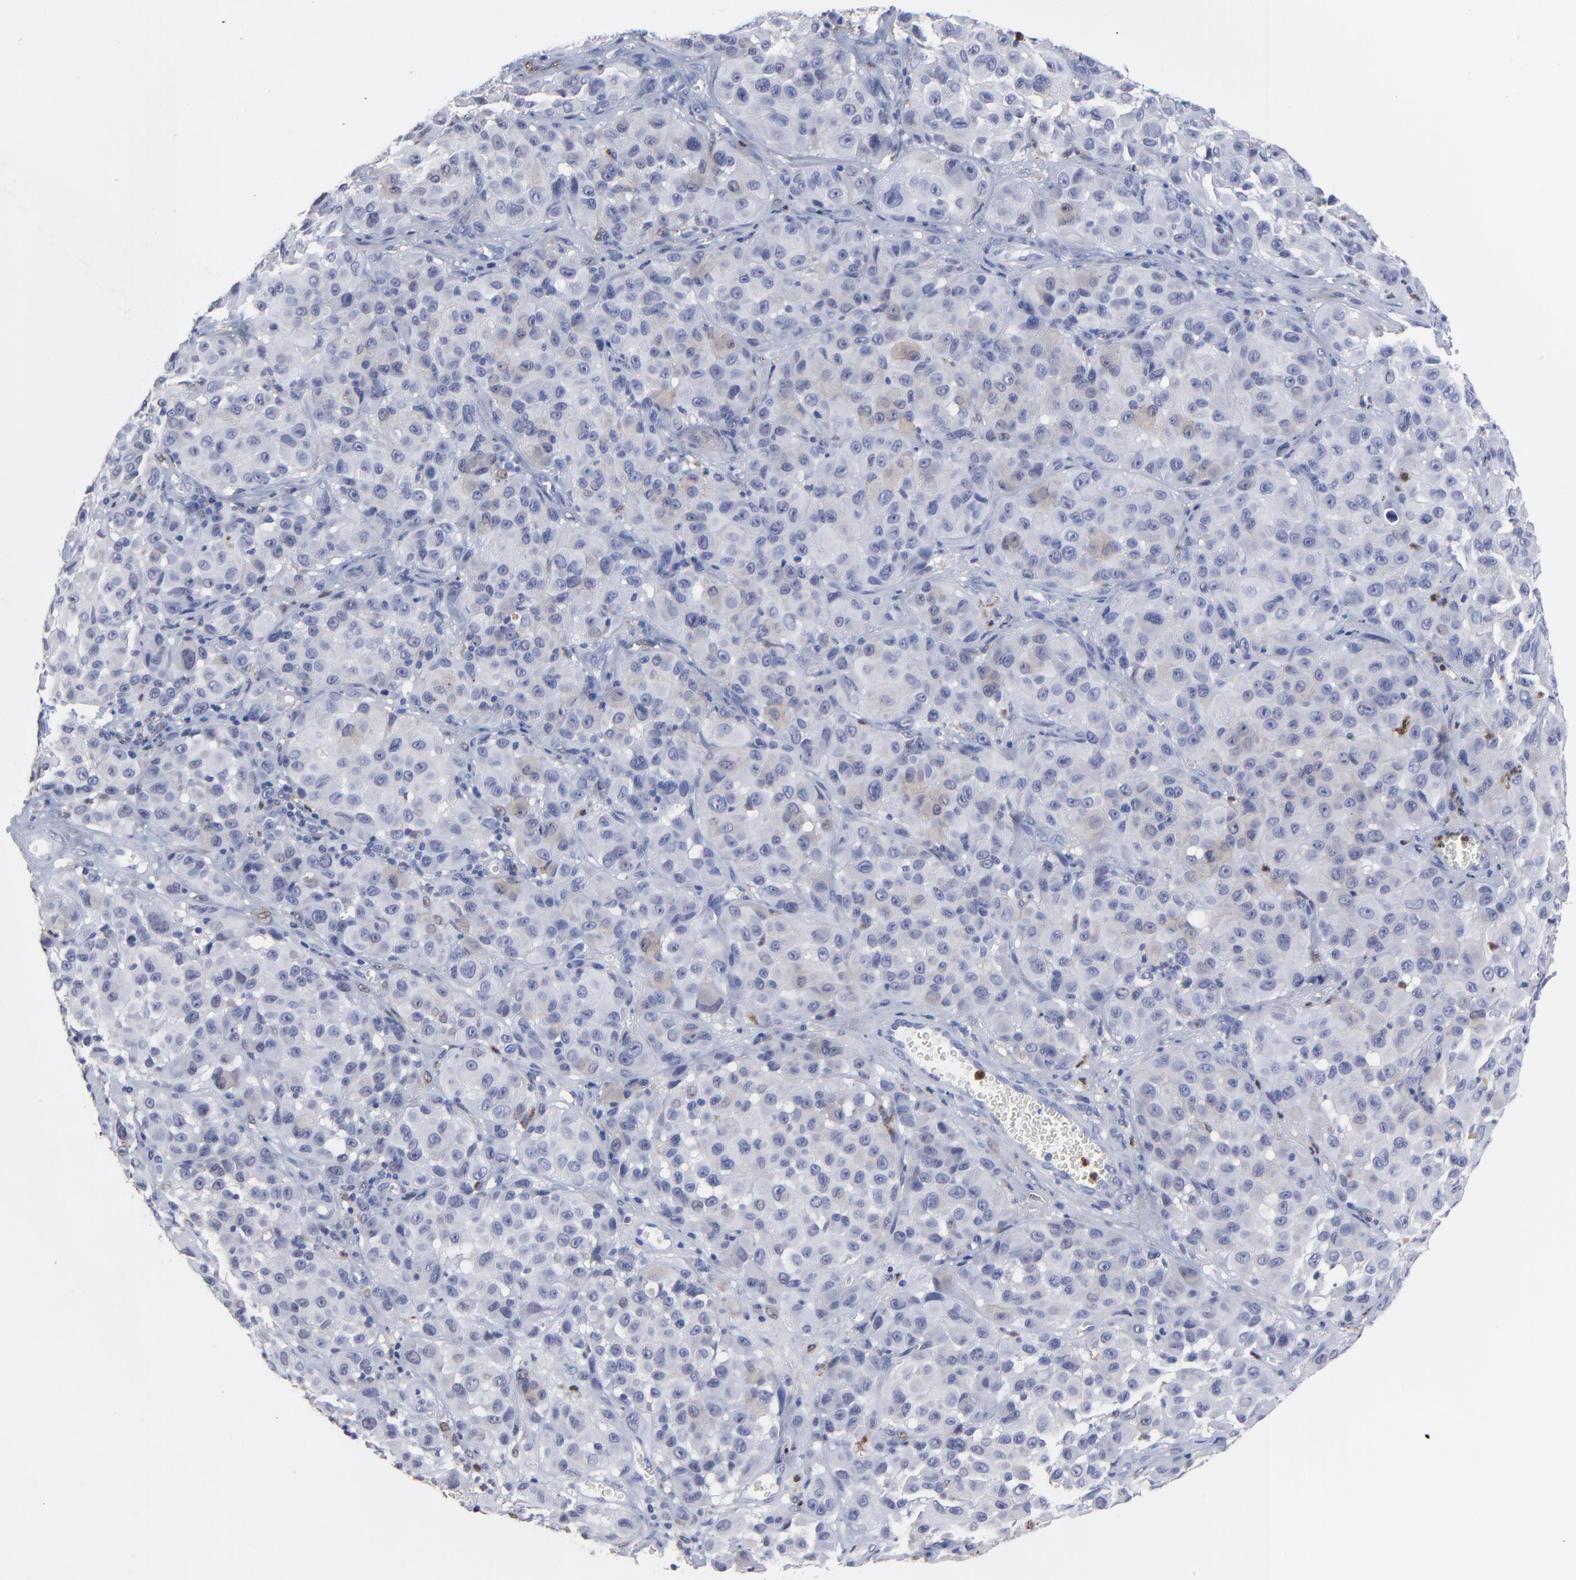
{"staining": {"intensity": "weak", "quantity": "<25%", "location": "cytoplasmic/membranous"}, "tissue": "melanoma", "cell_type": "Tumor cells", "image_type": "cancer", "snomed": [{"axis": "morphology", "description": "Malignant melanoma, NOS"}, {"axis": "topography", "description": "Skin"}], "caption": "Immunohistochemical staining of human melanoma shows no significant positivity in tumor cells.", "gene": "SMARCA1", "patient": {"sex": "female", "age": 21}}